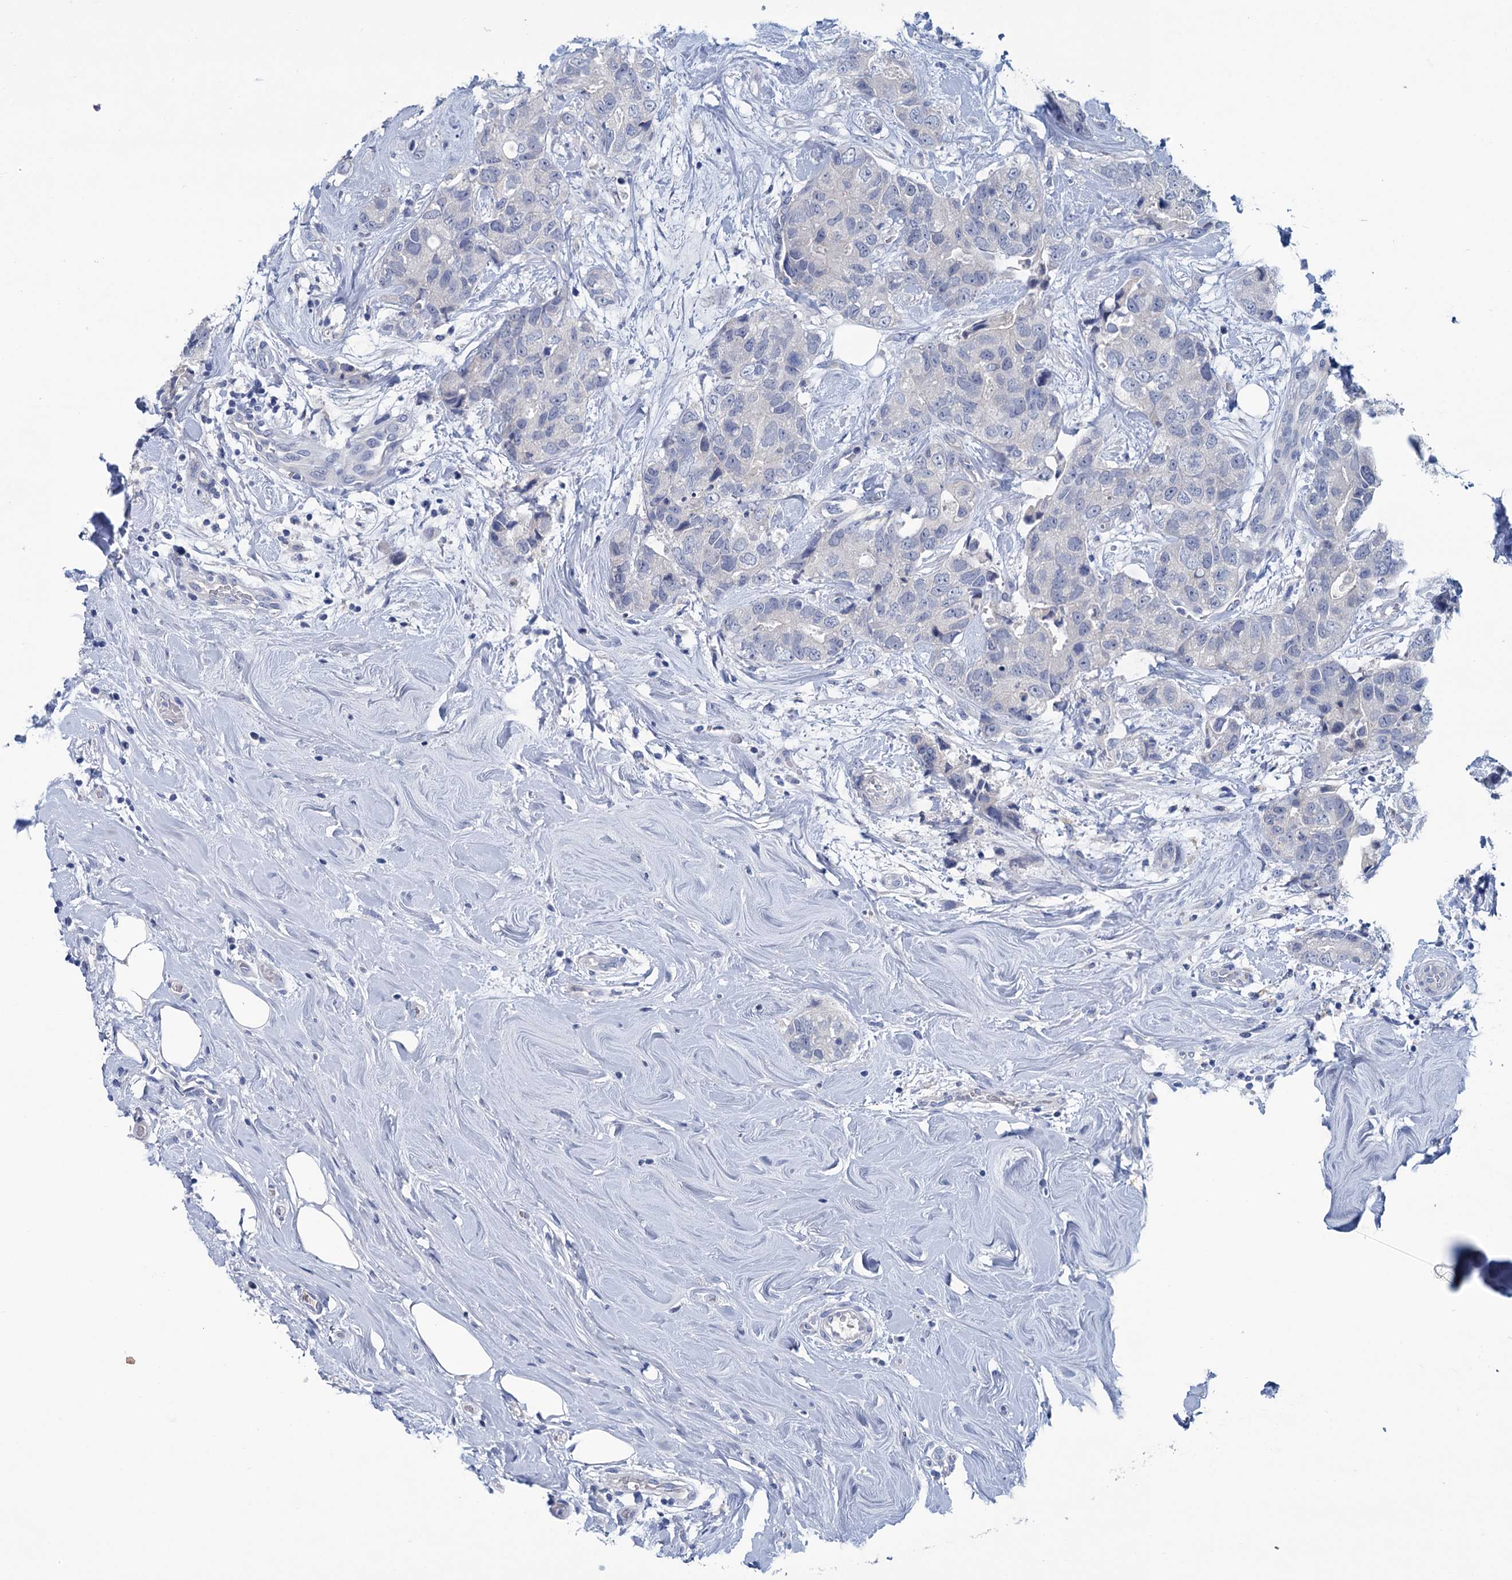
{"staining": {"intensity": "negative", "quantity": "none", "location": "none"}, "tissue": "breast cancer", "cell_type": "Tumor cells", "image_type": "cancer", "snomed": [{"axis": "morphology", "description": "Duct carcinoma"}, {"axis": "topography", "description": "Breast"}], "caption": "Tumor cells are negative for protein expression in human breast cancer (invasive ductal carcinoma). (DAB (3,3'-diaminobenzidine) IHC, high magnification).", "gene": "MYOZ3", "patient": {"sex": "female", "age": 62}}